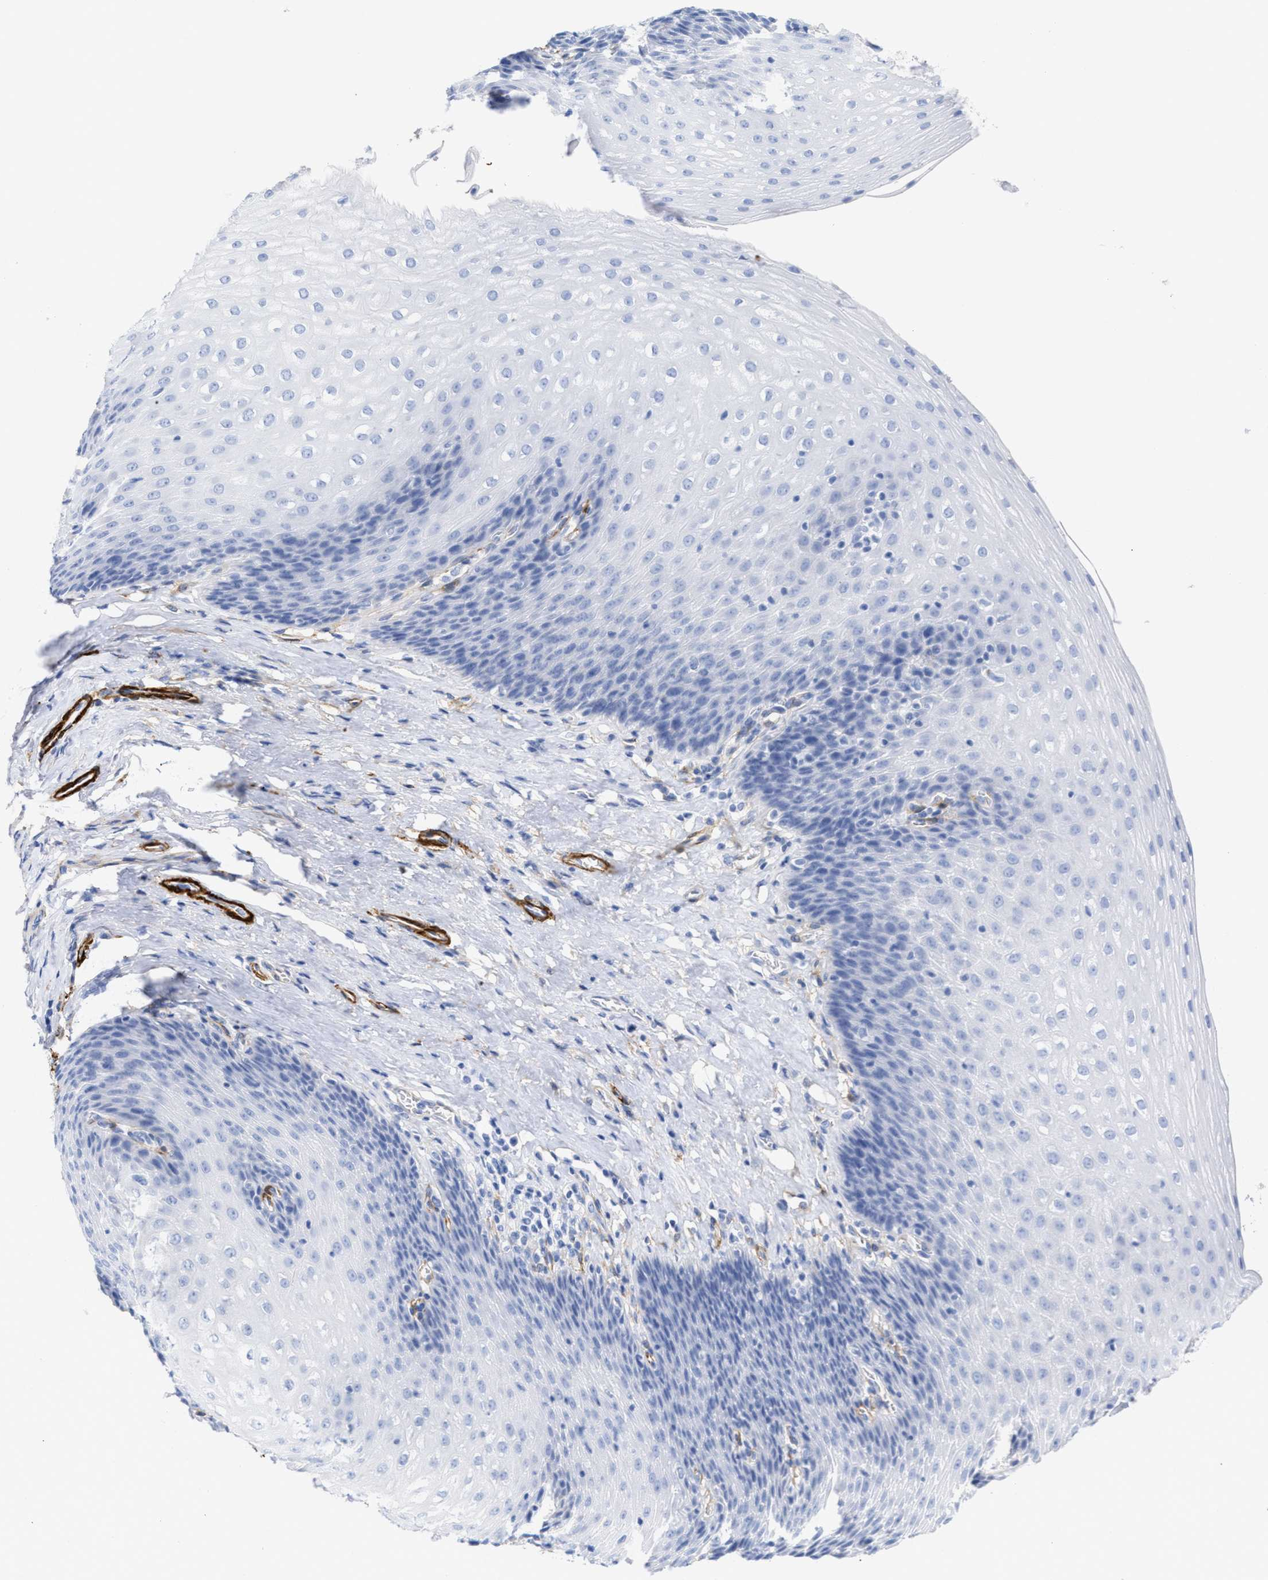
{"staining": {"intensity": "negative", "quantity": "none", "location": "none"}, "tissue": "esophagus", "cell_type": "Squamous epithelial cells", "image_type": "normal", "snomed": [{"axis": "morphology", "description": "Normal tissue, NOS"}, {"axis": "topography", "description": "Esophagus"}], "caption": "Immunohistochemistry of normal esophagus demonstrates no expression in squamous epithelial cells. (Stains: DAB (3,3'-diaminobenzidine) immunohistochemistry (IHC) with hematoxylin counter stain, Microscopy: brightfield microscopy at high magnification).", "gene": "AMPH", "patient": {"sex": "female", "age": 61}}